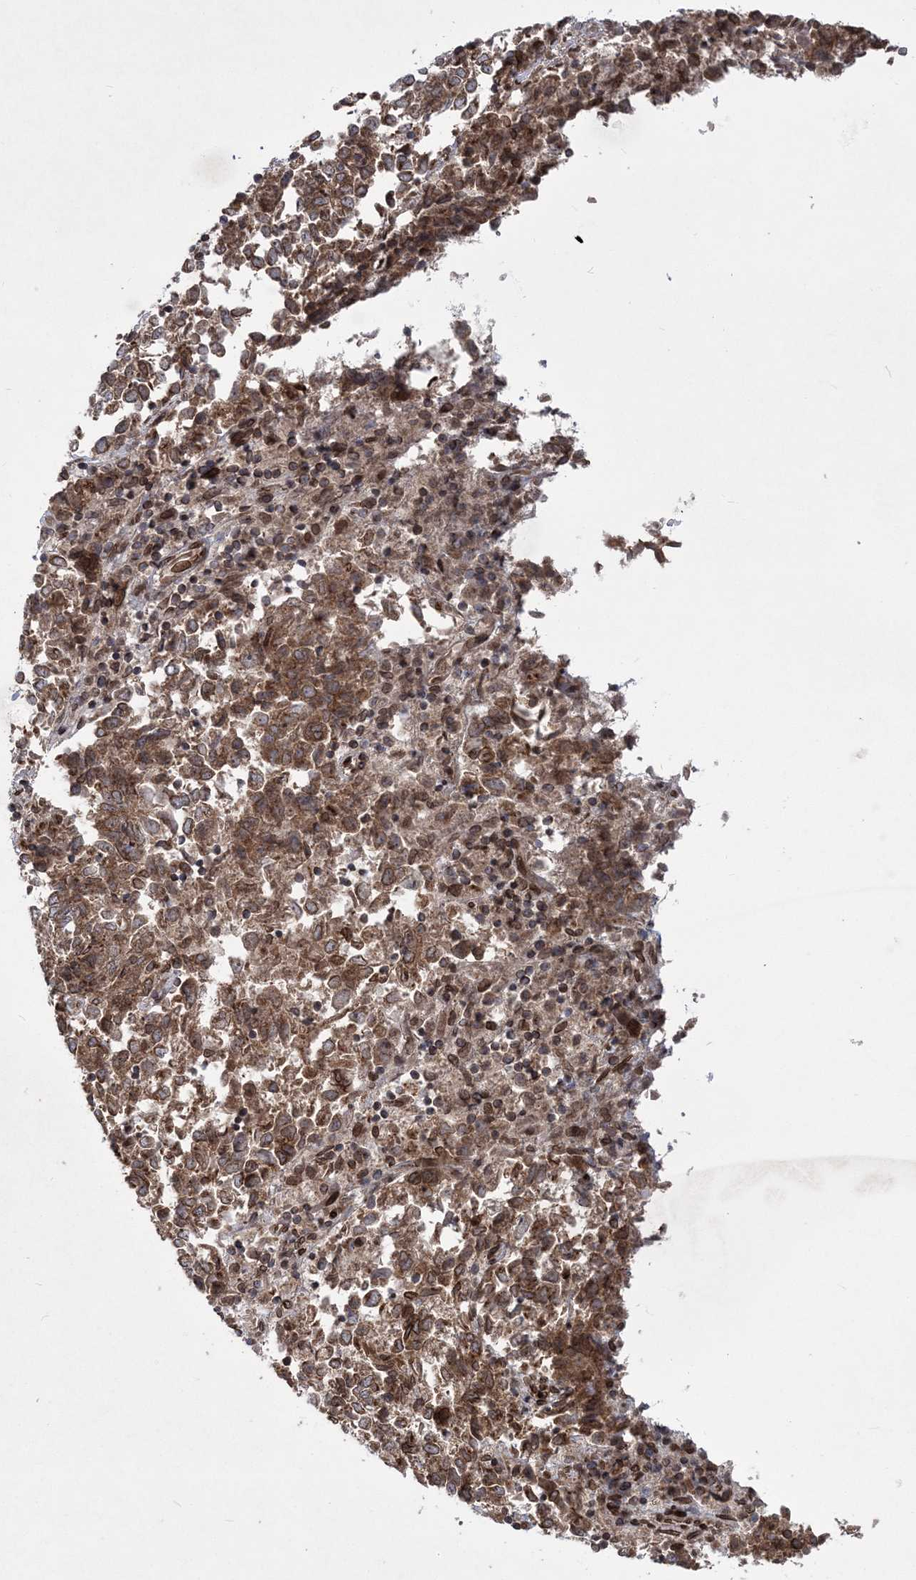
{"staining": {"intensity": "moderate", "quantity": ">75%", "location": "cytoplasmic/membranous,nuclear"}, "tissue": "endometrial cancer", "cell_type": "Tumor cells", "image_type": "cancer", "snomed": [{"axis": "morphology", "description": "Adenocarcinoma, NOS"}, {"axis": "topography", "description": "Endometrium"}], "caption": "Endometrial cancer was stained to show a protein in brown. There is medium levels of moderate cytoplasmic/membranous and nuclear staining in about >75% of tumor cells.", "gene": "DNAJC27", "patient": {"sex": "female", "age": 80}}